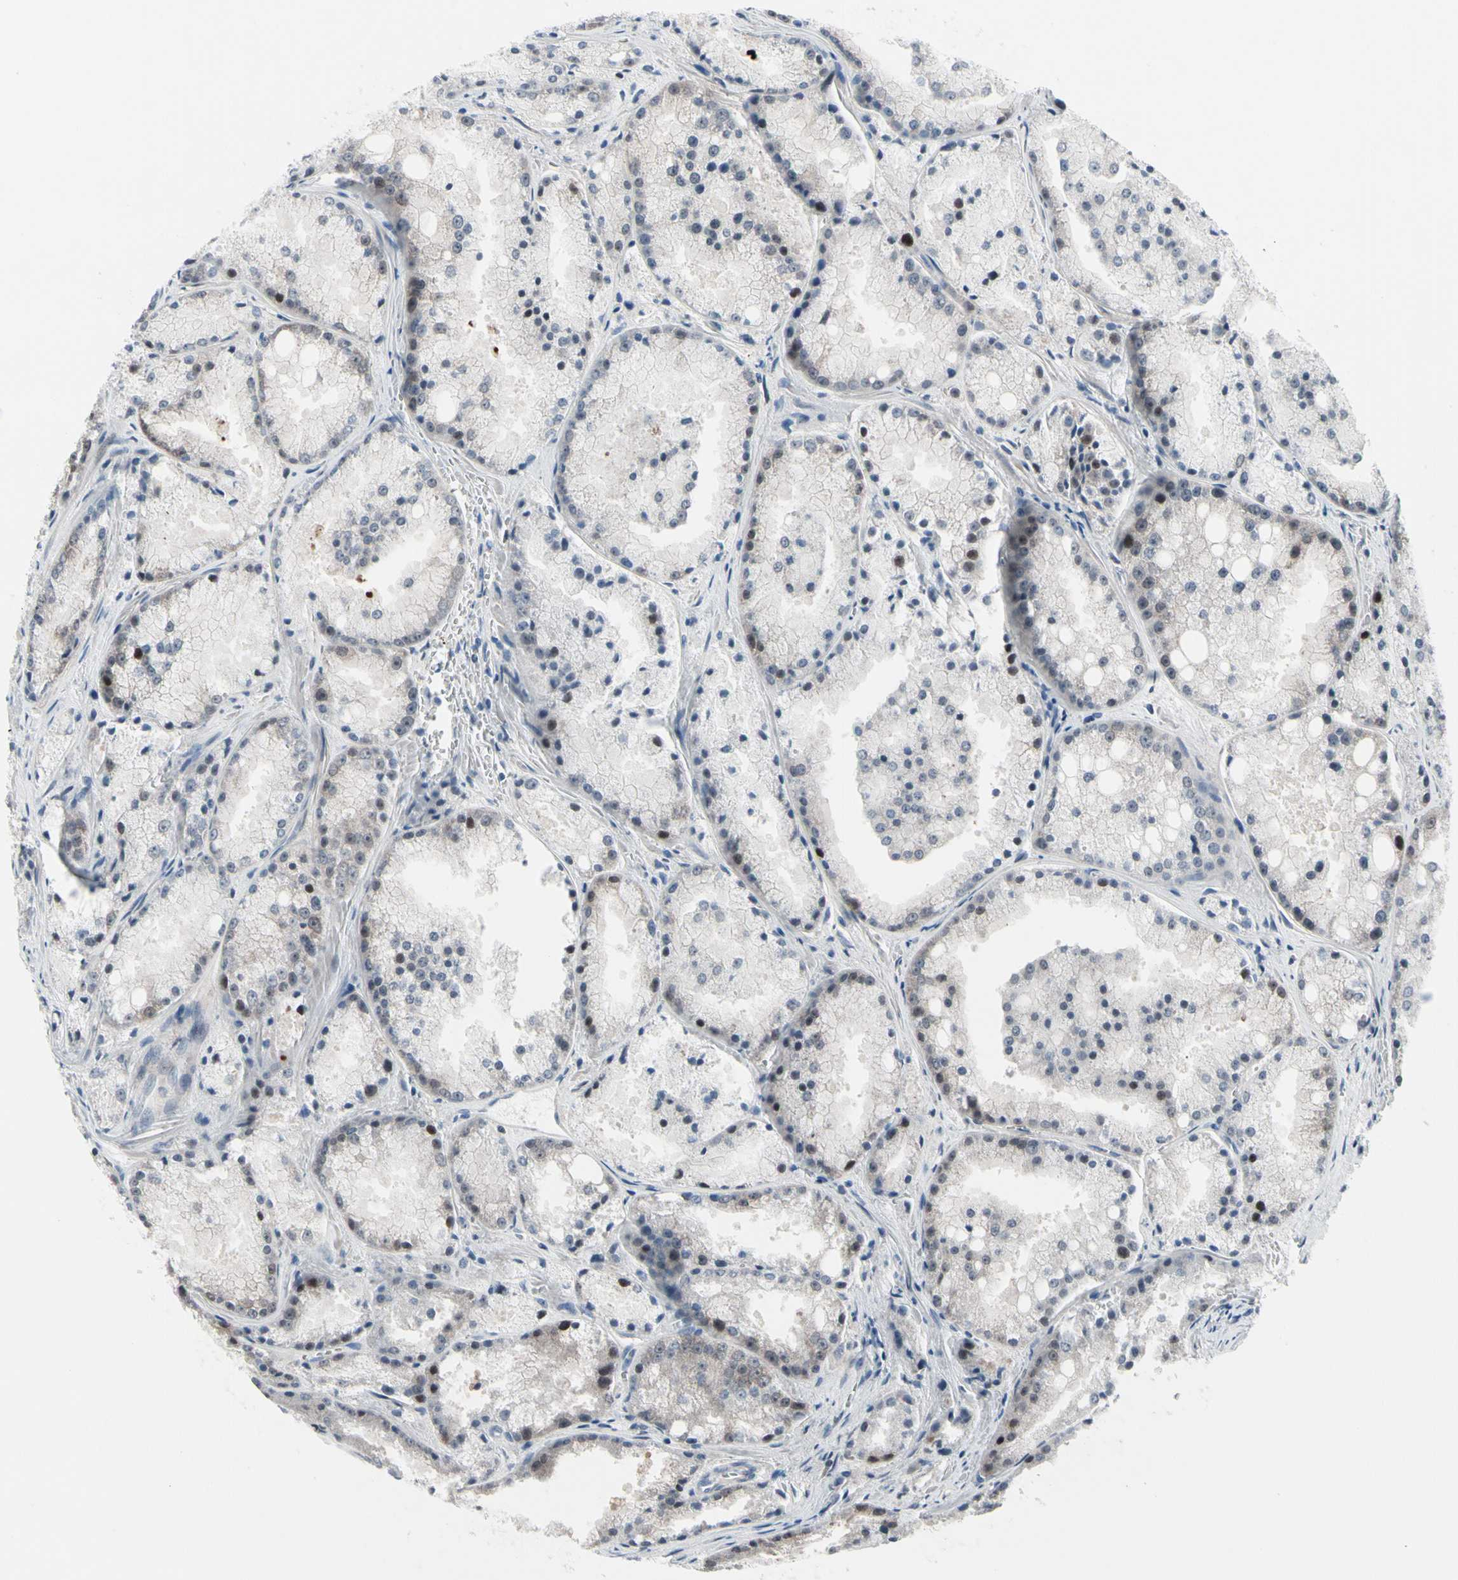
{"staining": {"intensity": "weak", "quantity": "<25%", "location": "cytoplasmic/membranous,nuclear"}, "tissue": "prostate cancer", "cell_type": "Tumor cells", "image_type": "cancer", "snomed": [{"axis": "morphology", "description": "Adenocarcinoma, Low grade"}, {"axis": "topography", "description": "Prostate"}], "caption": "Prostate adenocarcinoma (low-grade) was stained to show a protein in brown. There is no significant positivity in tumor cells.", "gene": "TXN", "patient": {"sex": "male", "age": 64}}